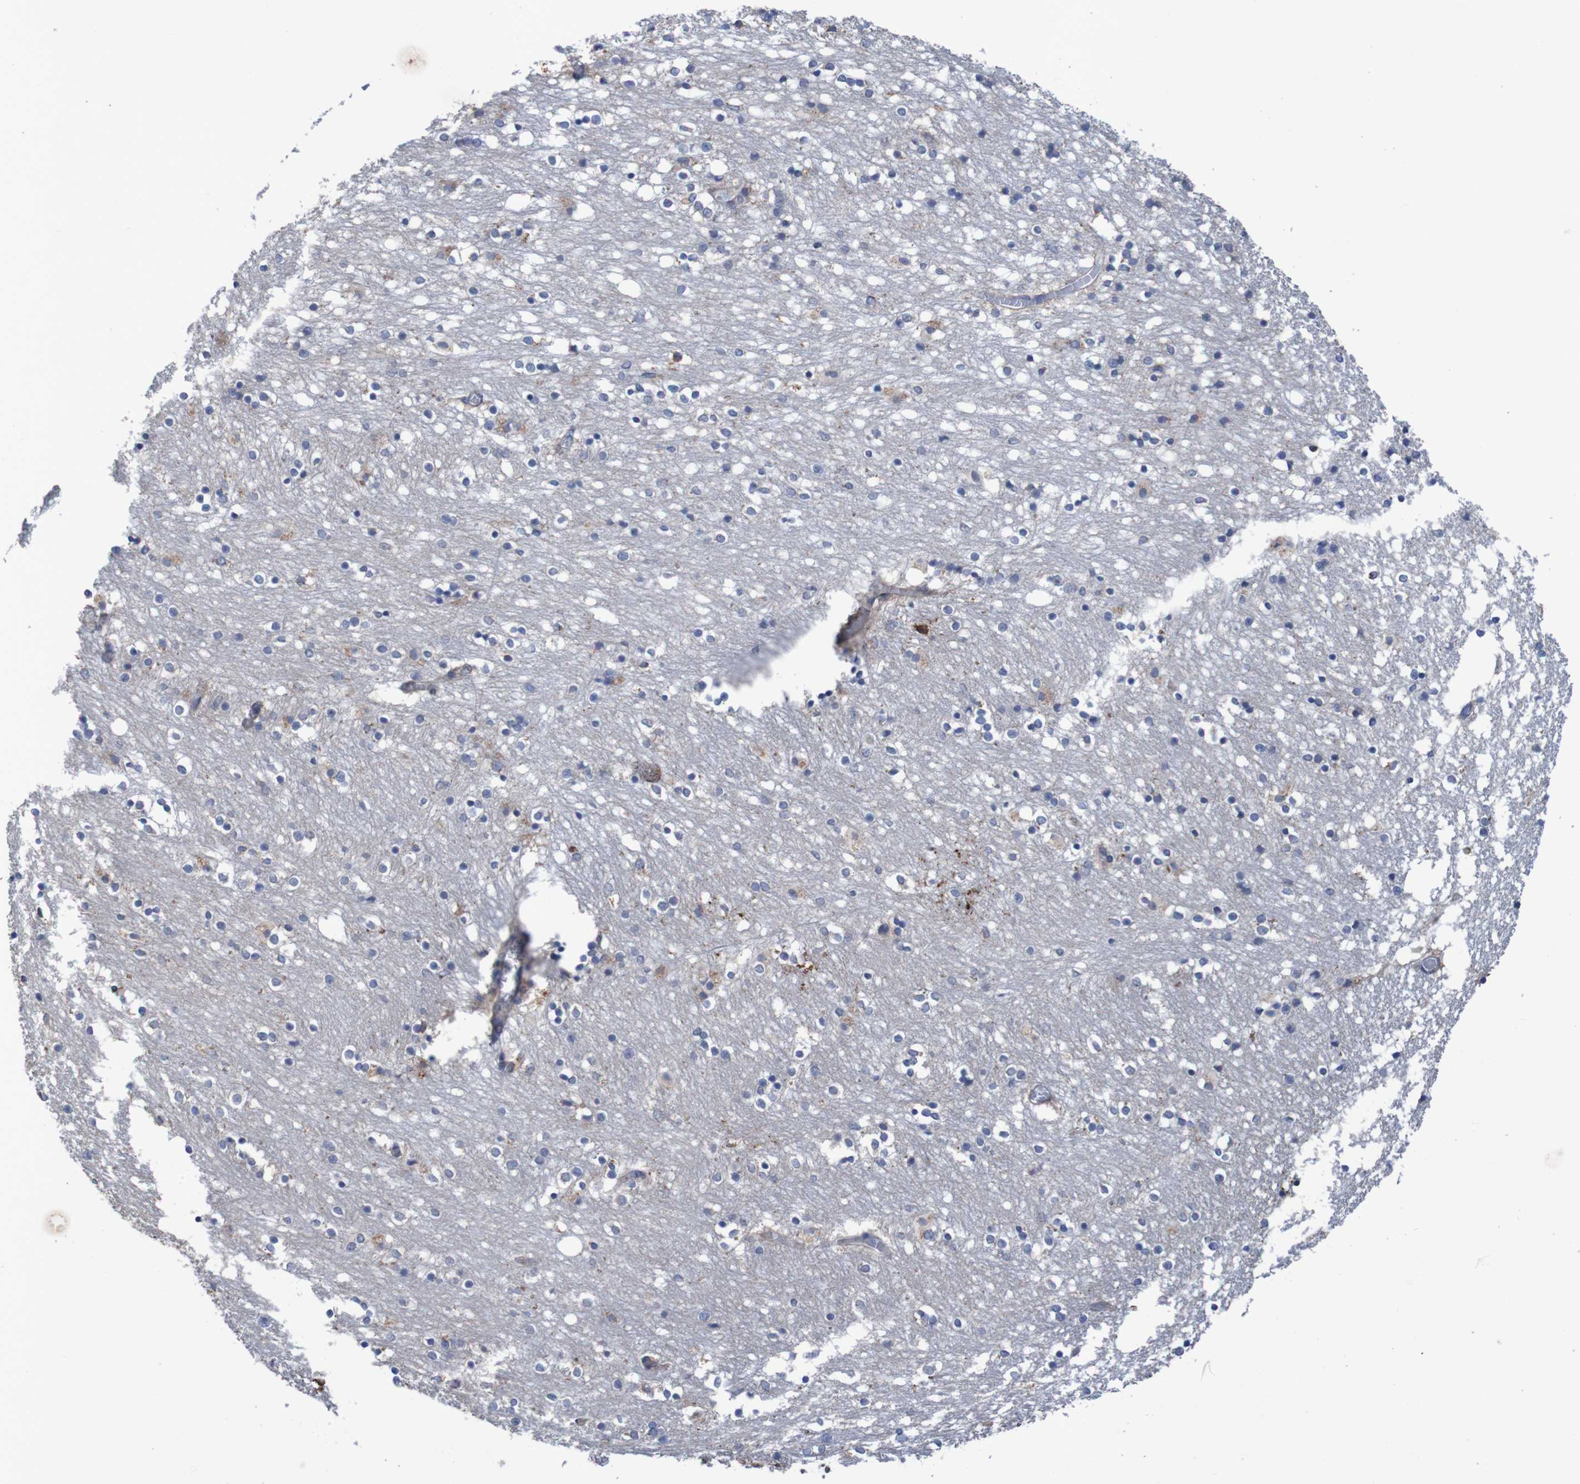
{"staining": {"intensity": "negative", "quantity": "none", "location": "none"}, "tissue": "caudate", "cell_type": "Glial cells", "image_type": "normal", "snomed": [{"axis": "morphology", "description": "Normal tissue, NOS"}, {"axis": "topography", "description": "Lateral ventricle wall"}], "caption": "DAB (3,3'-diaminobenzidine) immunohistochemical staining of unremarkable human caudate reveals no significant expression in glial cells. (DAB (3,3'-diaminobenzidine) immunohistochemistry visualized using brightfield microscopy, high magnification).", "gene": "ANGPT4", "patient": {"sex": "female", "age": 54}}